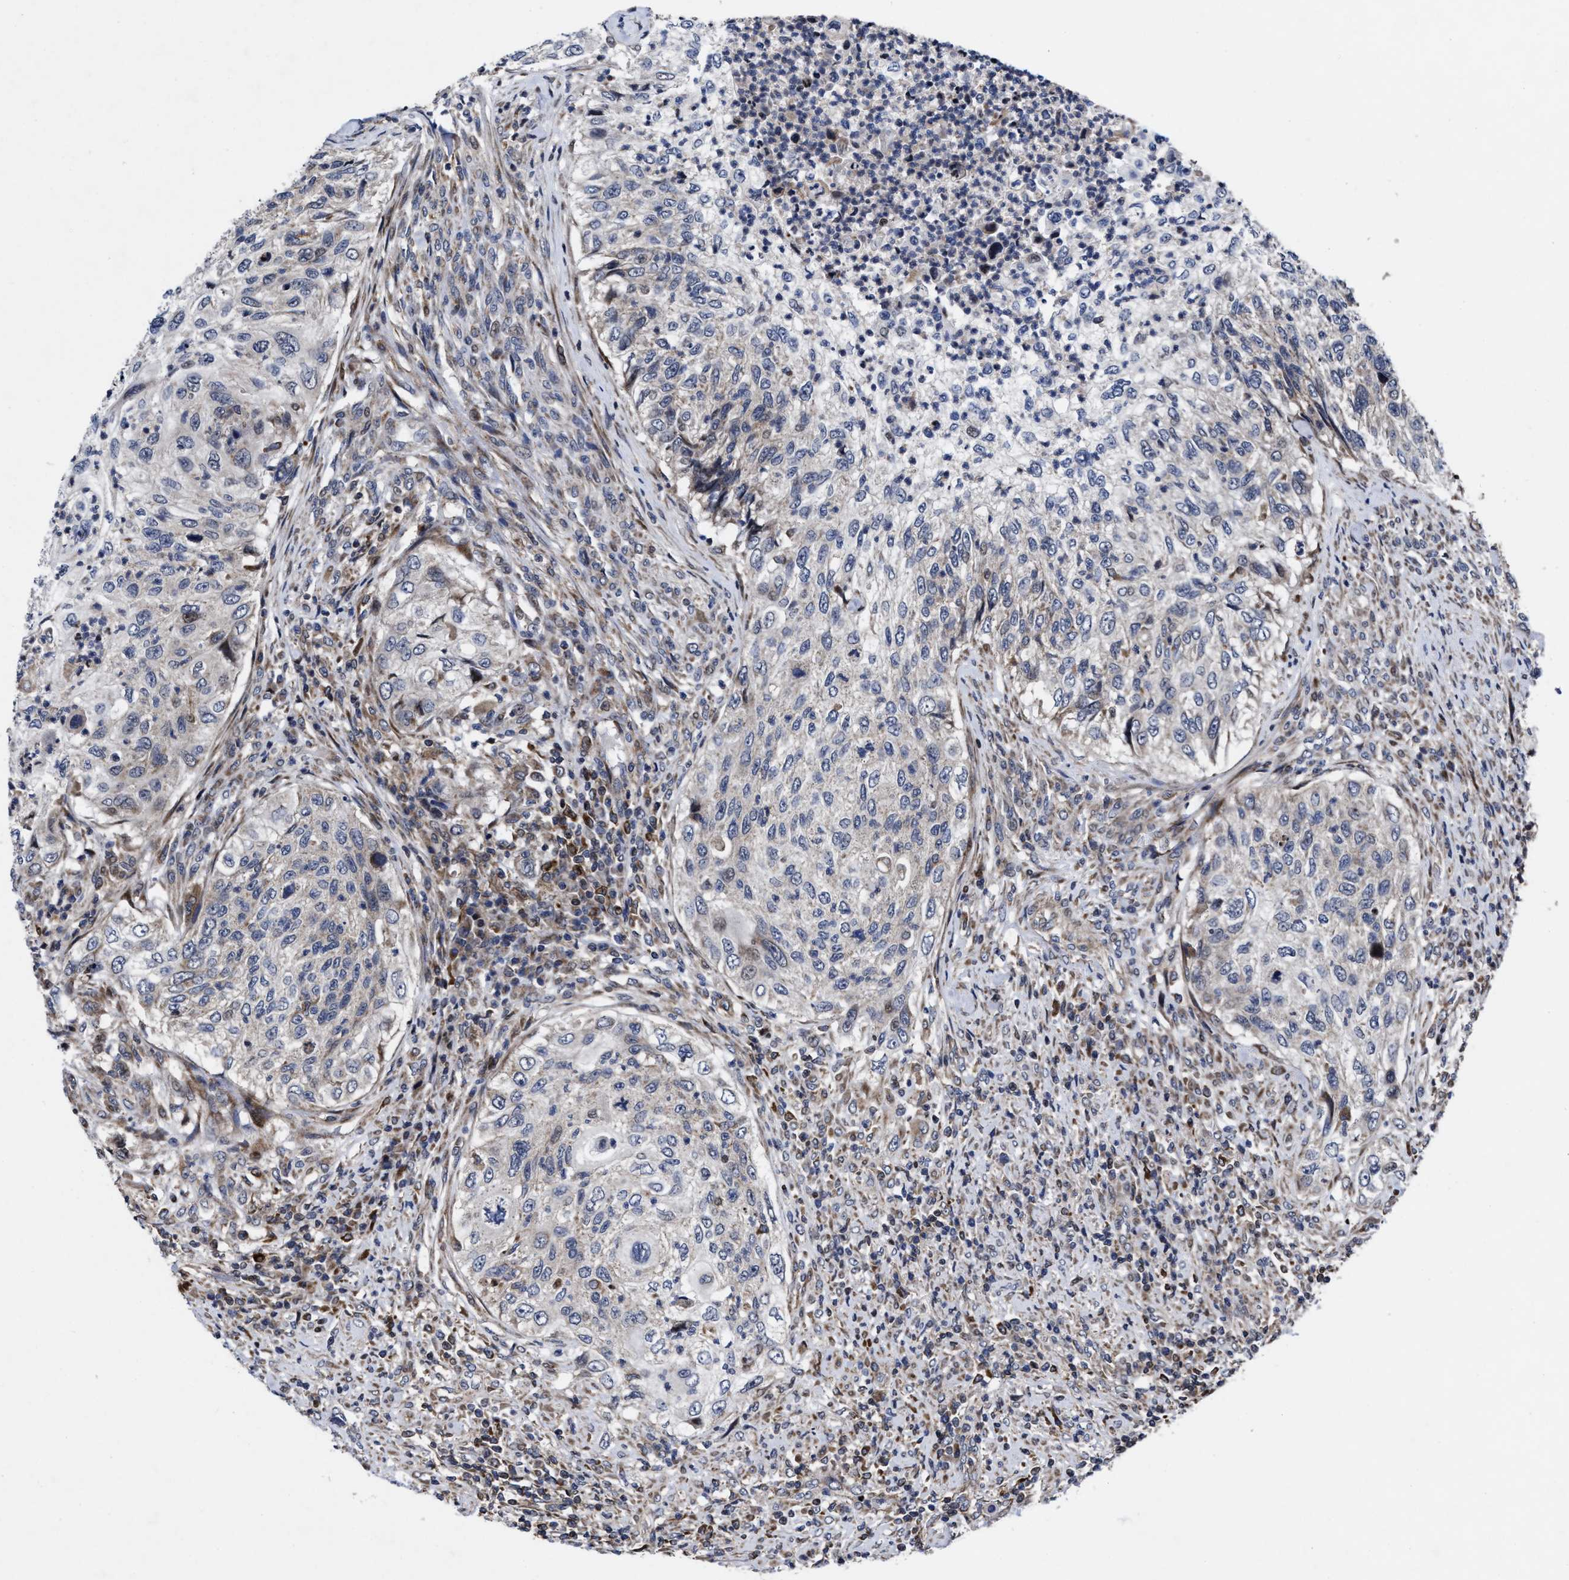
{"staining": {"intensity": "negative", "quantity": "none", "location": "none"}, "tissue": "urothelial cancer", "cell_type": "Tumor cells", "image_type": "cancer", "snomed": [{"axis": "morphology", "description": "Urothelial carcinoma, High grade"}, {"axis": "topography", "description": "Urinary bladder"}], "caption": "DAB immunohistochemical staining of urothelial cancer demonstrates no significant staining in tumor cells.", "gene": "MRPL50", "patient": {"sex": "female", "age": 60}}